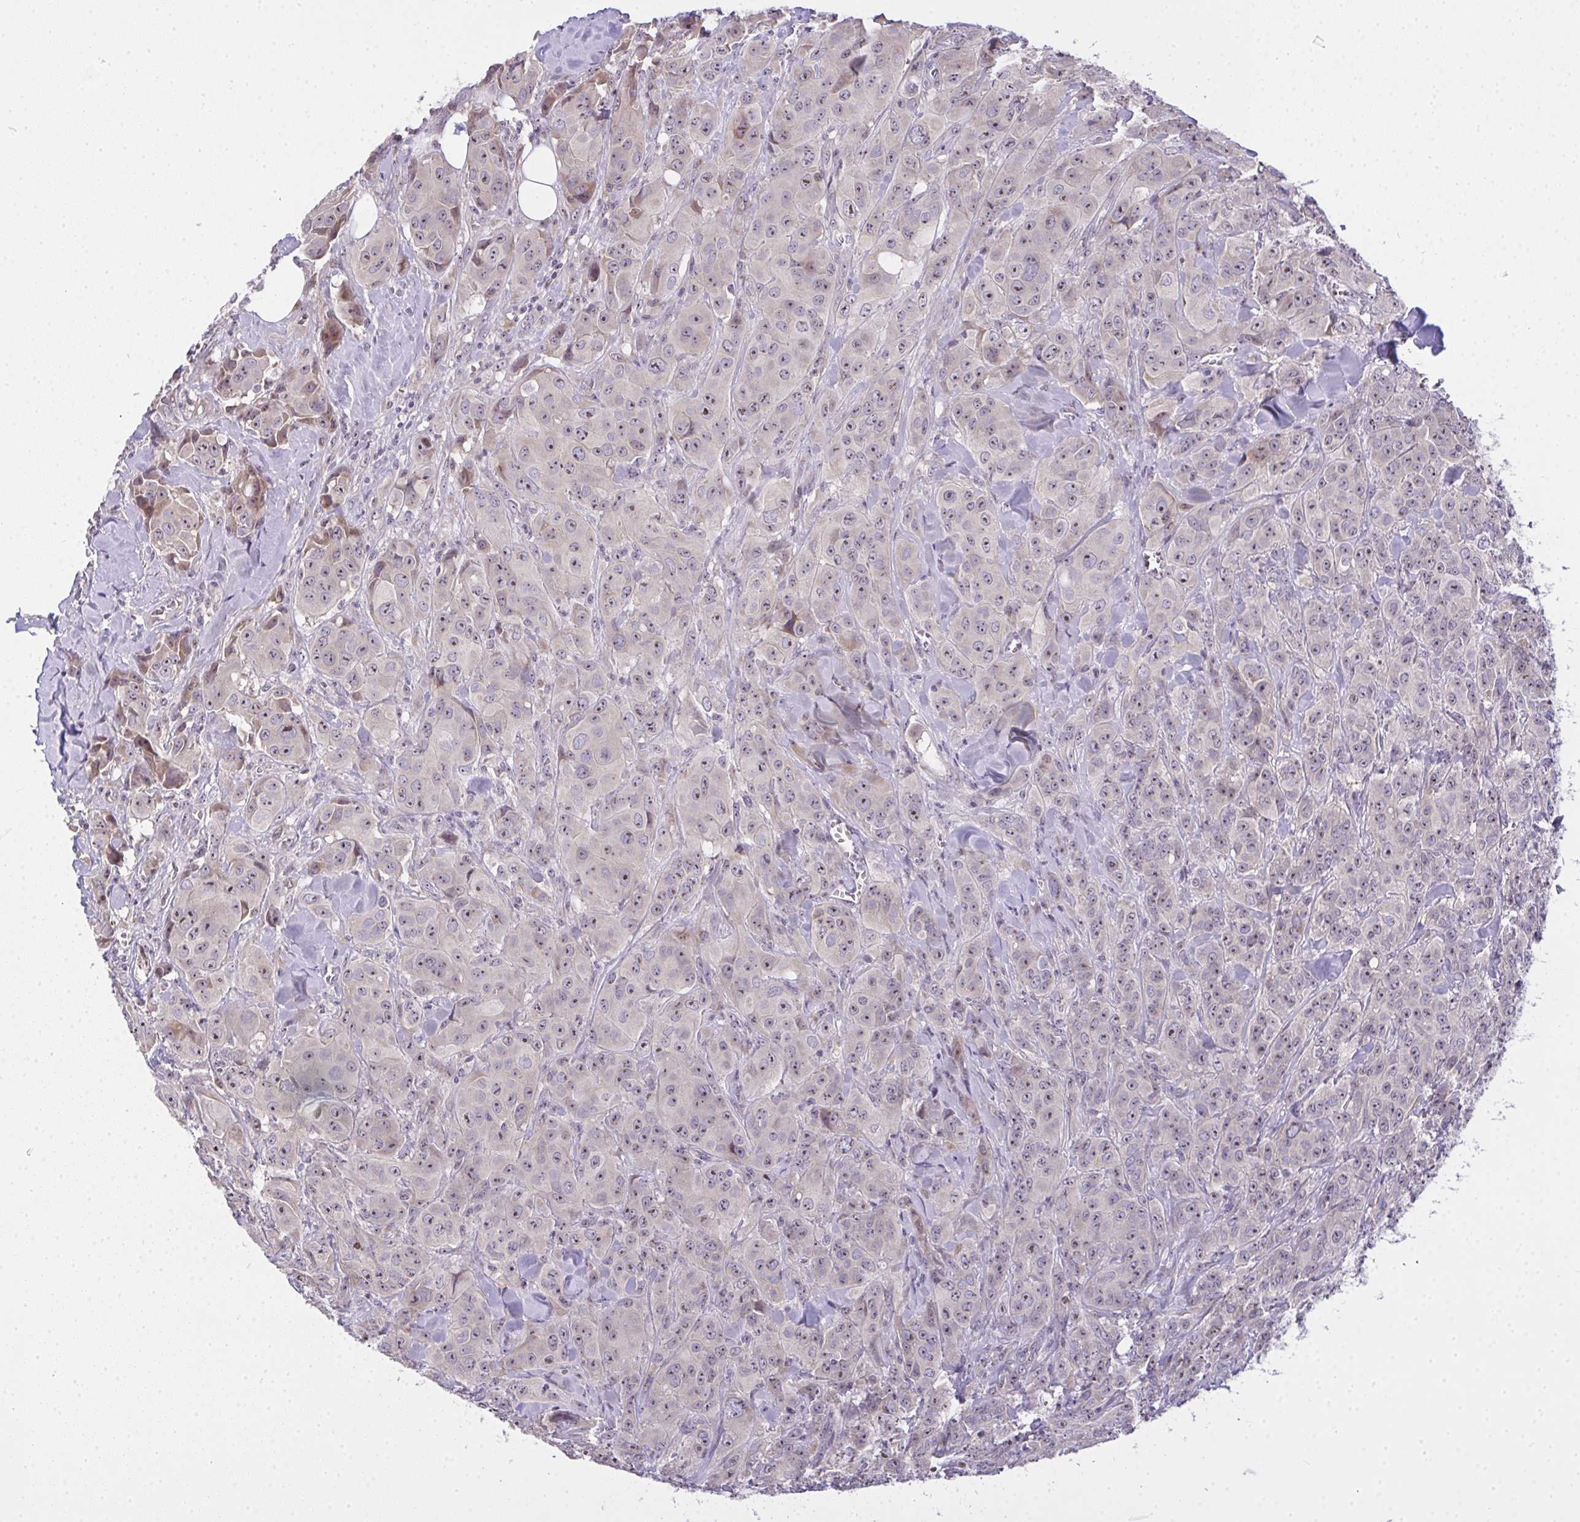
{"staining": {"intensity": "weak", "quantity": ">75%", "location": "nuclear"}, "tissue": "breast cancer", "cell_type": "Tumor cells", "image_type": "cancer", "snomed": [{"axis": "morphology", "description": "Normal tissue, NOS"}, {"axis": "morphology", "description": "Duct carcinoma"}, {"axis": "topography", "description": "Breast"}], "caption": "A micrograph showing weak nuclear positivity in approximately >75% of tumor cells in breast cancer (intraductal carcinoma), as visualized by brown immunohistochemical staining.", "gene": "NT5C1A", "patient": {"sex": "female", "age": 43}}